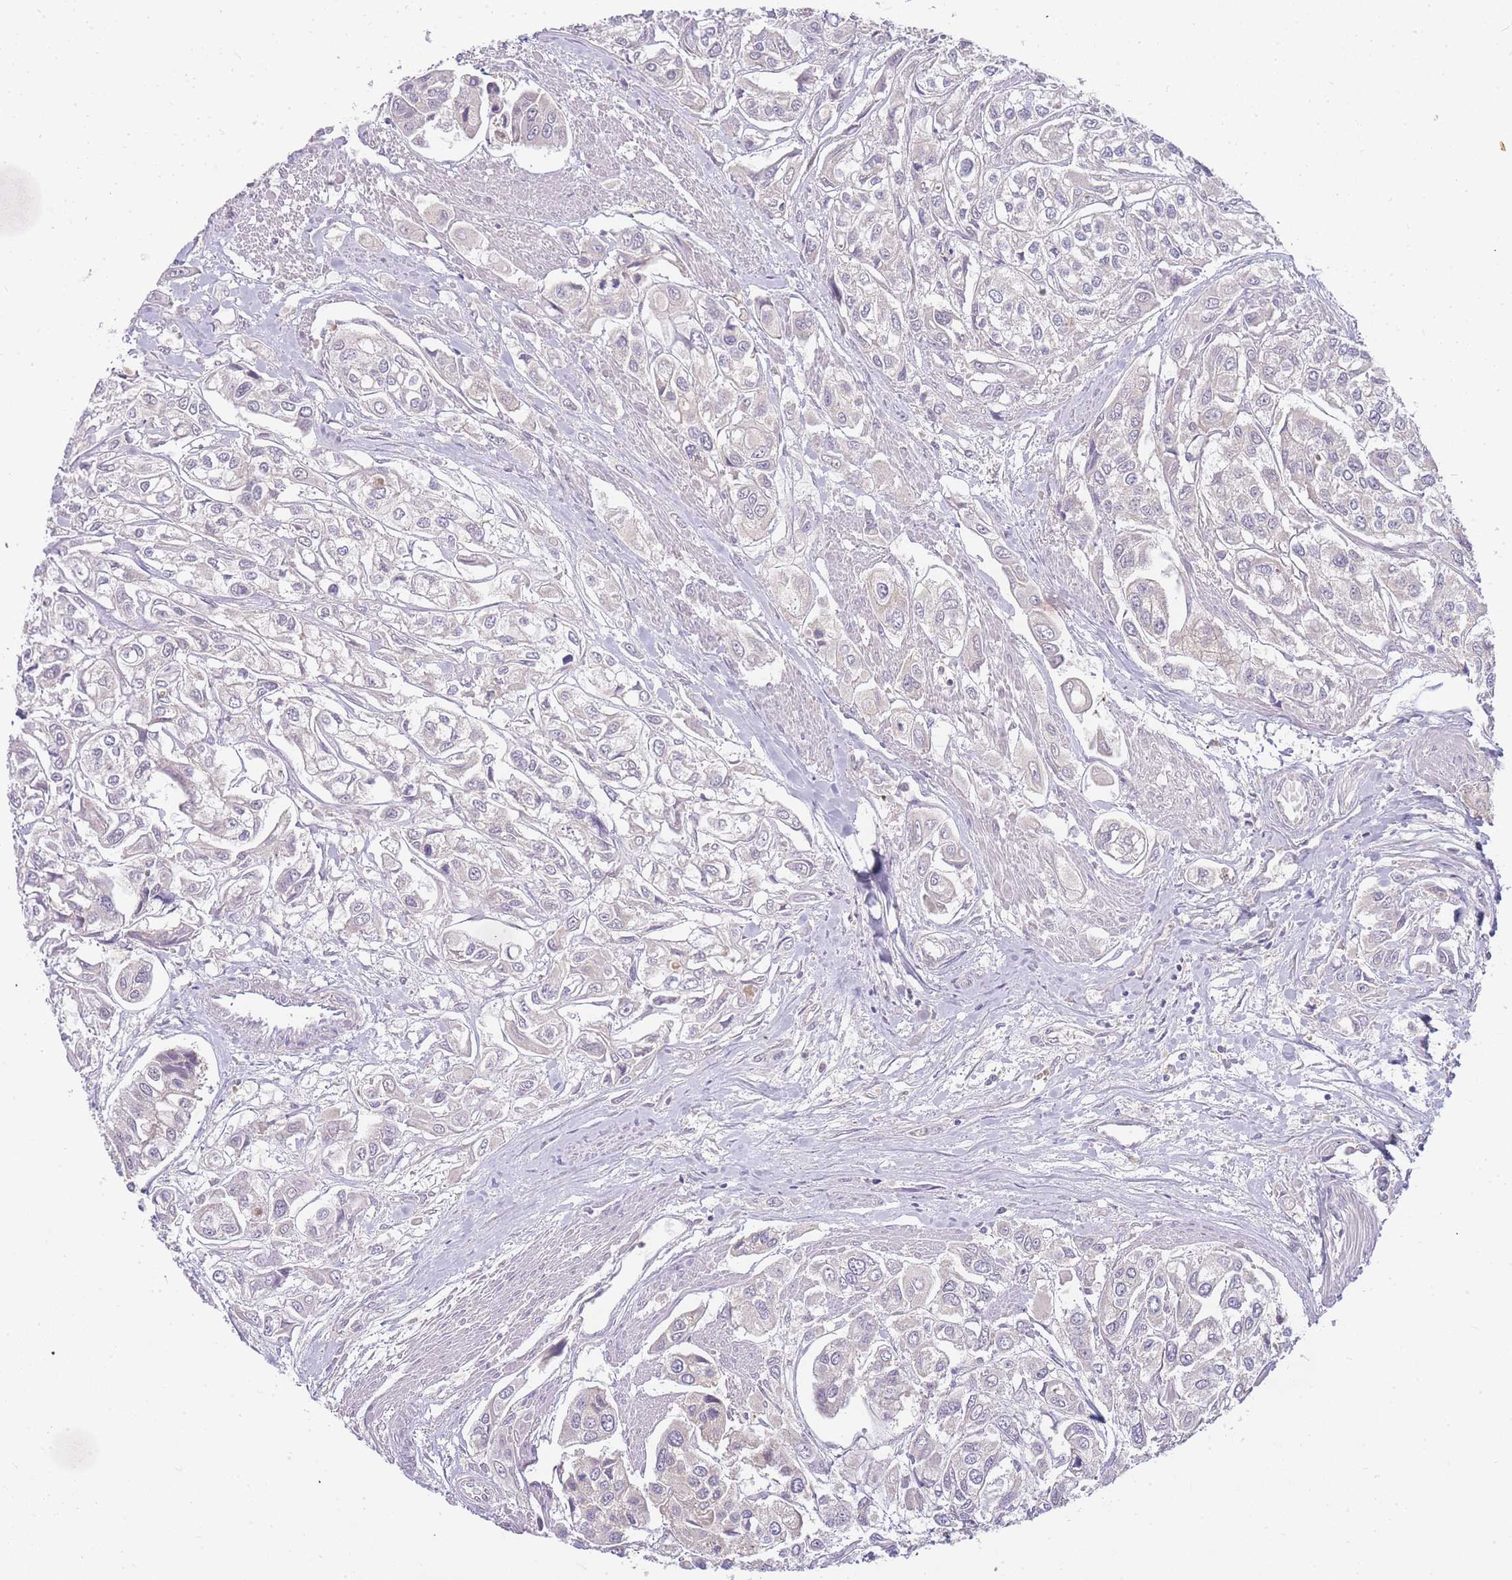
{"staining": {"intensity": "negative", "quantity": "none", "location": "none"}, "tissue": "urothelial cancer", "cell_type": "Tumor cells", "image_type": "cancer", "snomed": [{"axis": "morphology", "description": "Urothelial carcinoma, High grade"}, {"axis": "topography", "description": "Urinary bladder"}], "caption": "Tumor cells show no significant expression in urothelial carcinoma (high-grade).", "gene": "ZNF577", "patient": {"sex": "male", "age": 67}}